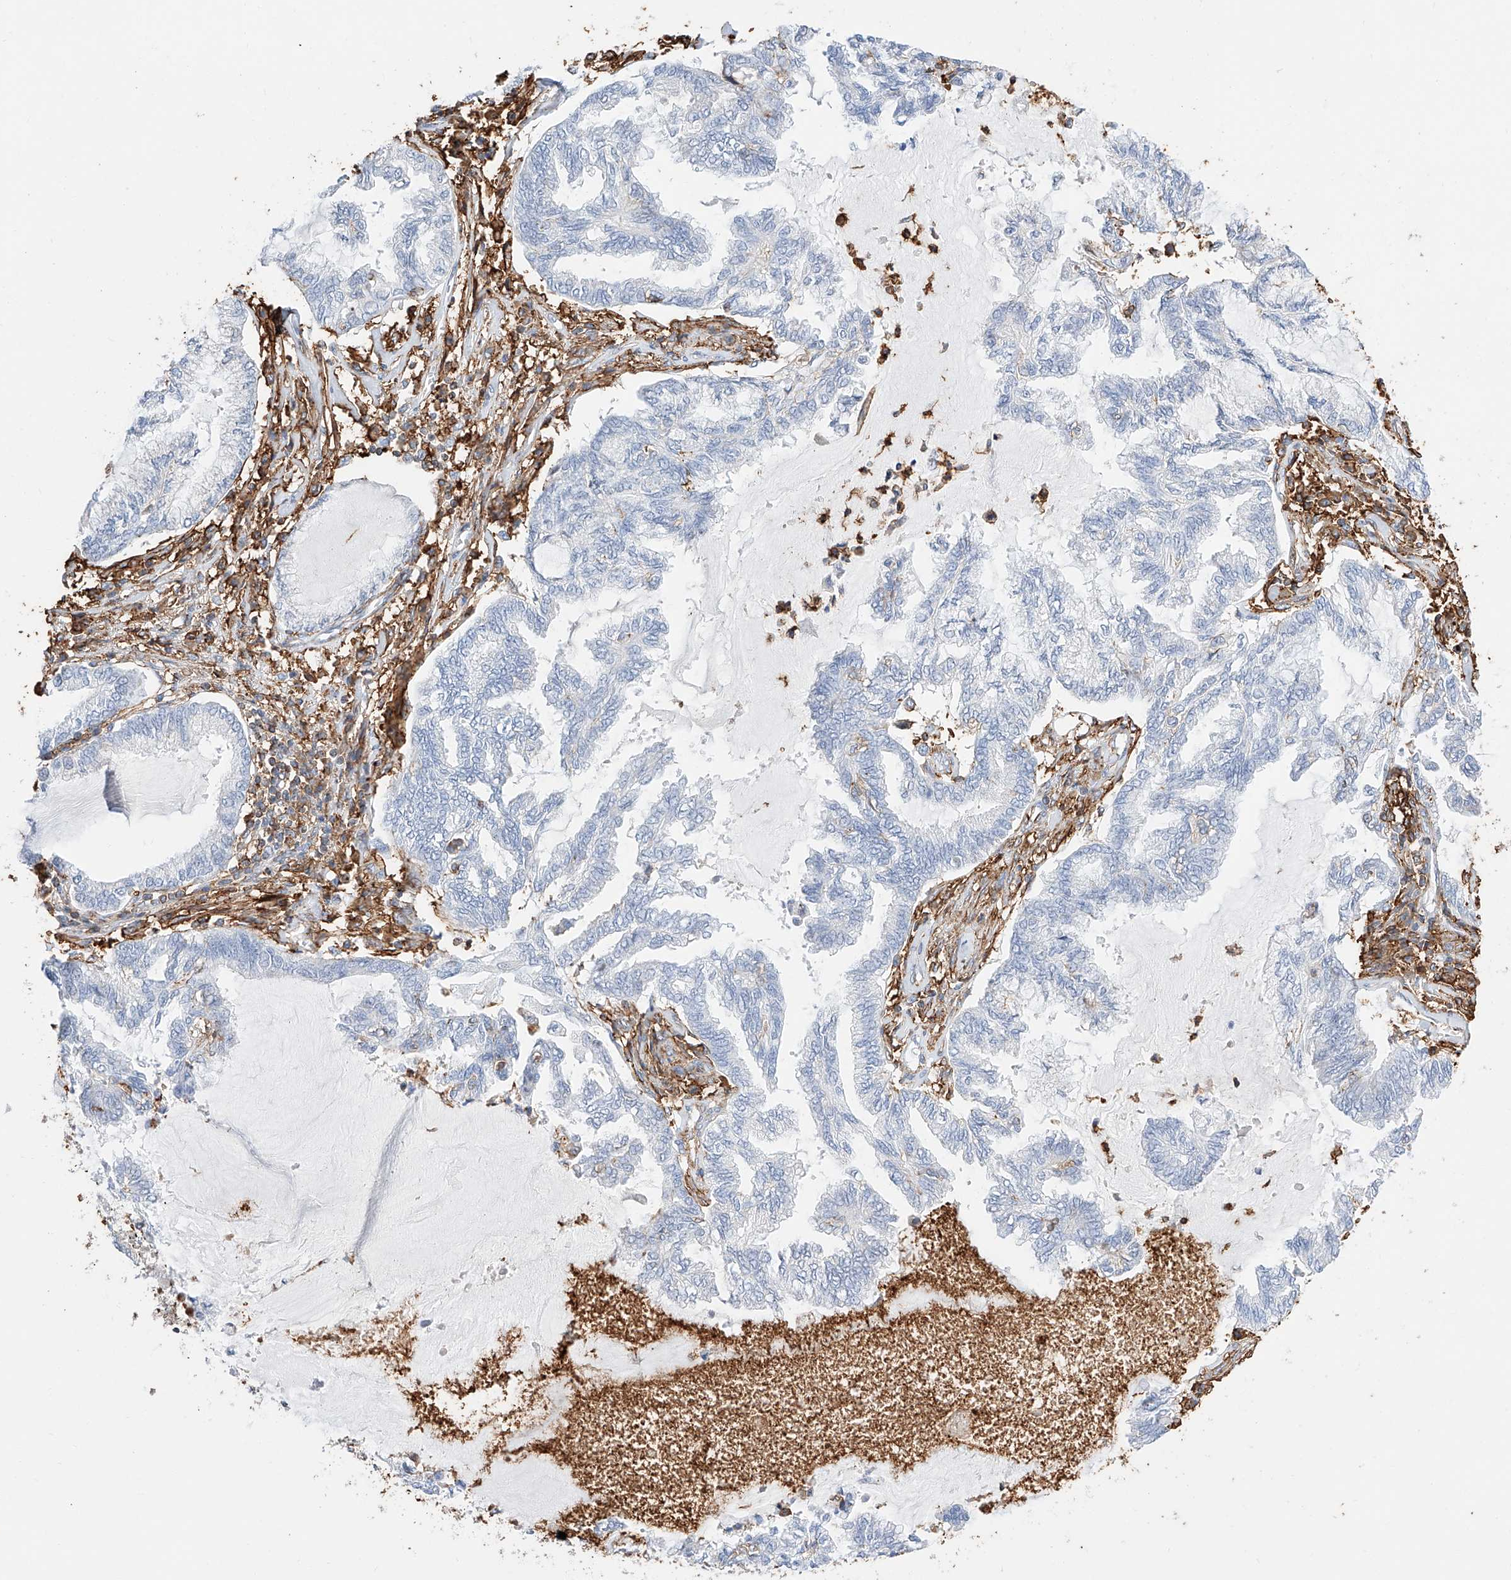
{"staining": {"intensity": "negative", "quantity": "none", "location": "none"}, "tissue": "endometrial cancer", "cell_type": "Tumor cells", "image_type": "cancer", "snomed": [{"axis": "morphology", "description": "Adenocarcinoma, NOS"}, {"axis": "topography", "description": "Endometrium"}], "caption": "Endometrial adenocarcinoma stained for a protein using IHC exhibits no expression tumor cells.", "gene": "WFS1", "patient": {"sex": "female", "age": 86}}